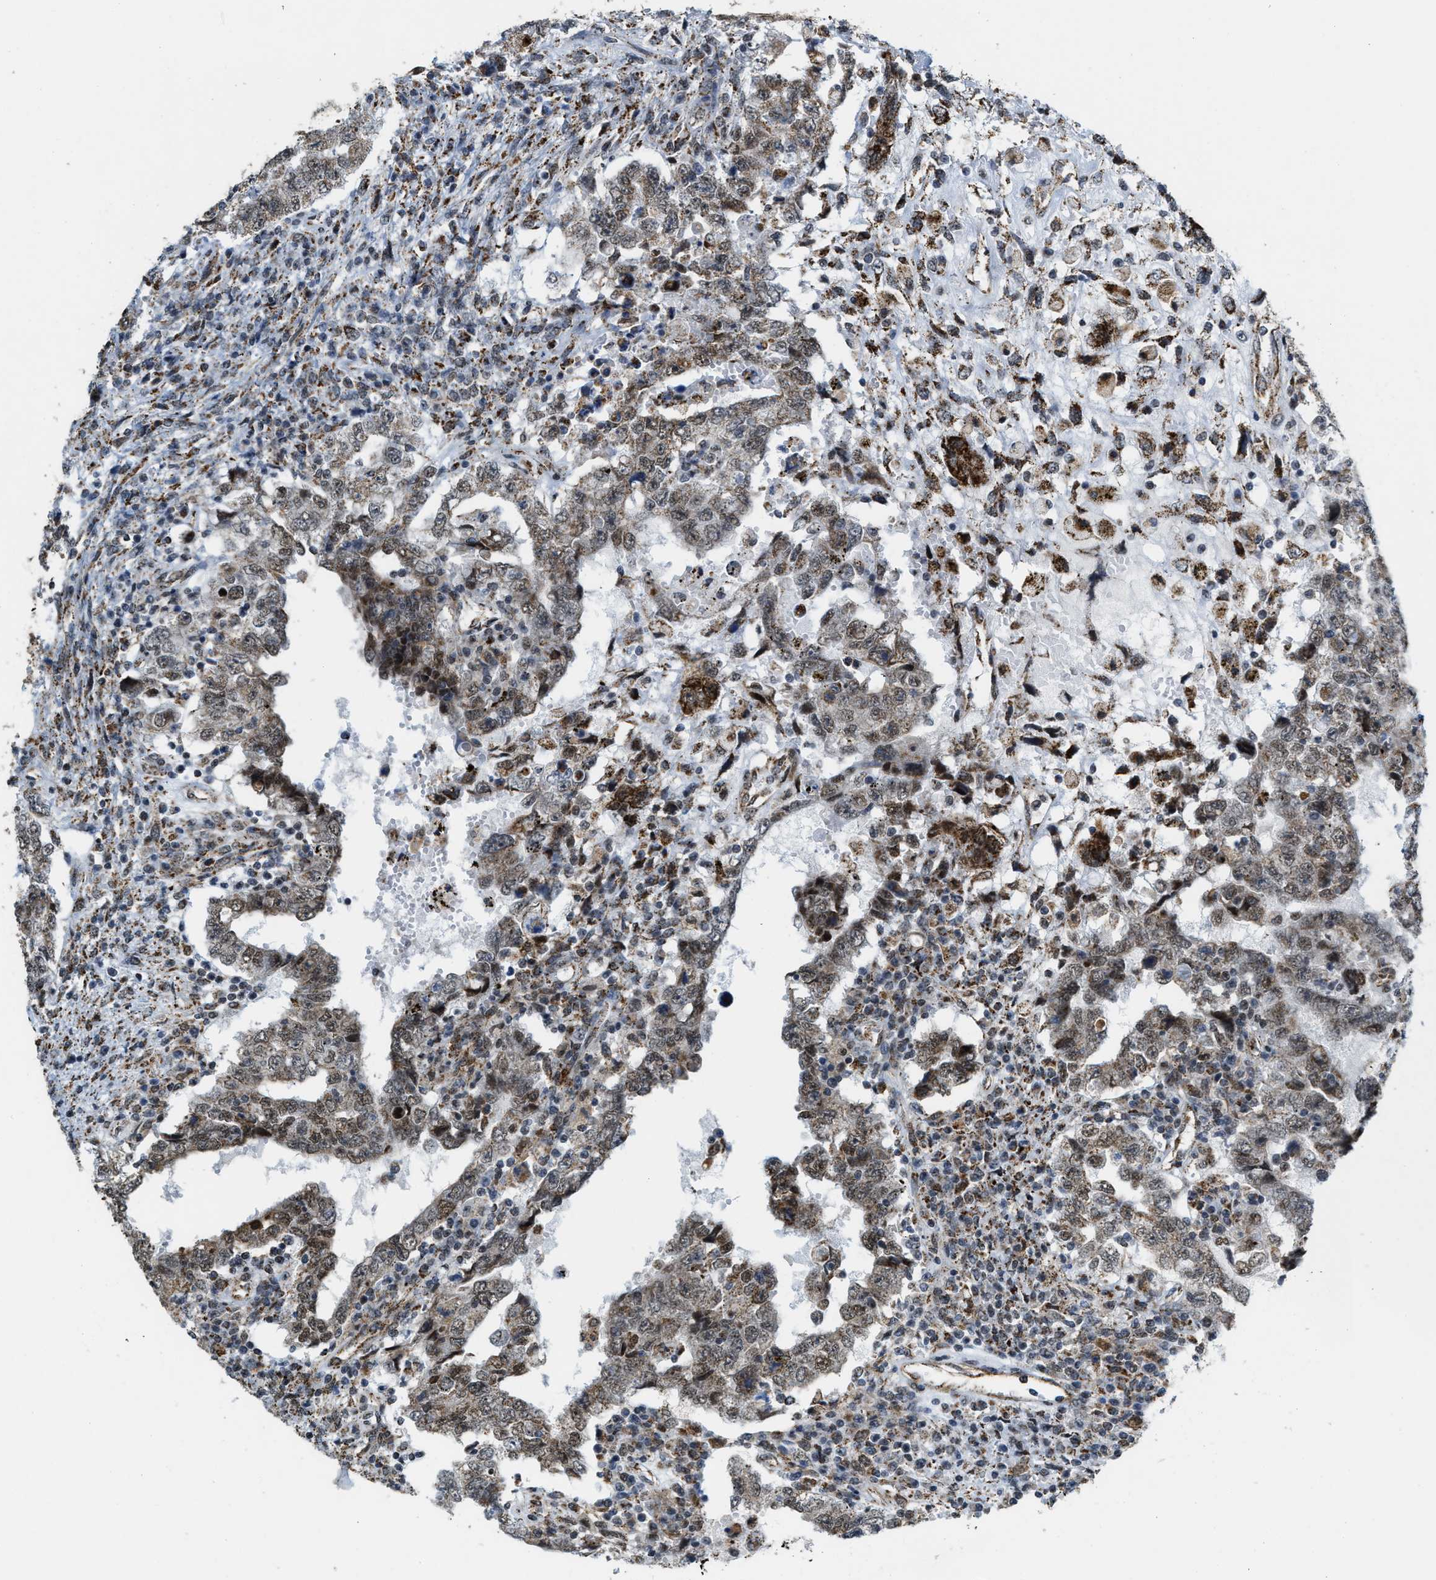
{"staining": {"intensity": "weak", "quantity": ">75%", "location": "cytoplasmic/membranous"}, "tissue": "testis cancer", "cell_type": "Tumor cells", "image_type": "cancer", "snomed": [{"axis": "morphology", "description": "Carcinoma, Embryonal, NOS"}, {"axis": "topography", "description": "Testis"}], "caption": "A histopathology image showing weak cytoplasmic/membranous expression in about >75% of tumor cells in testis embryonal carcinoma, as visualized by brown immunohistochemical staining.", "gene": "HIBADH", "patient": {"sex": "male", "age": 26}}